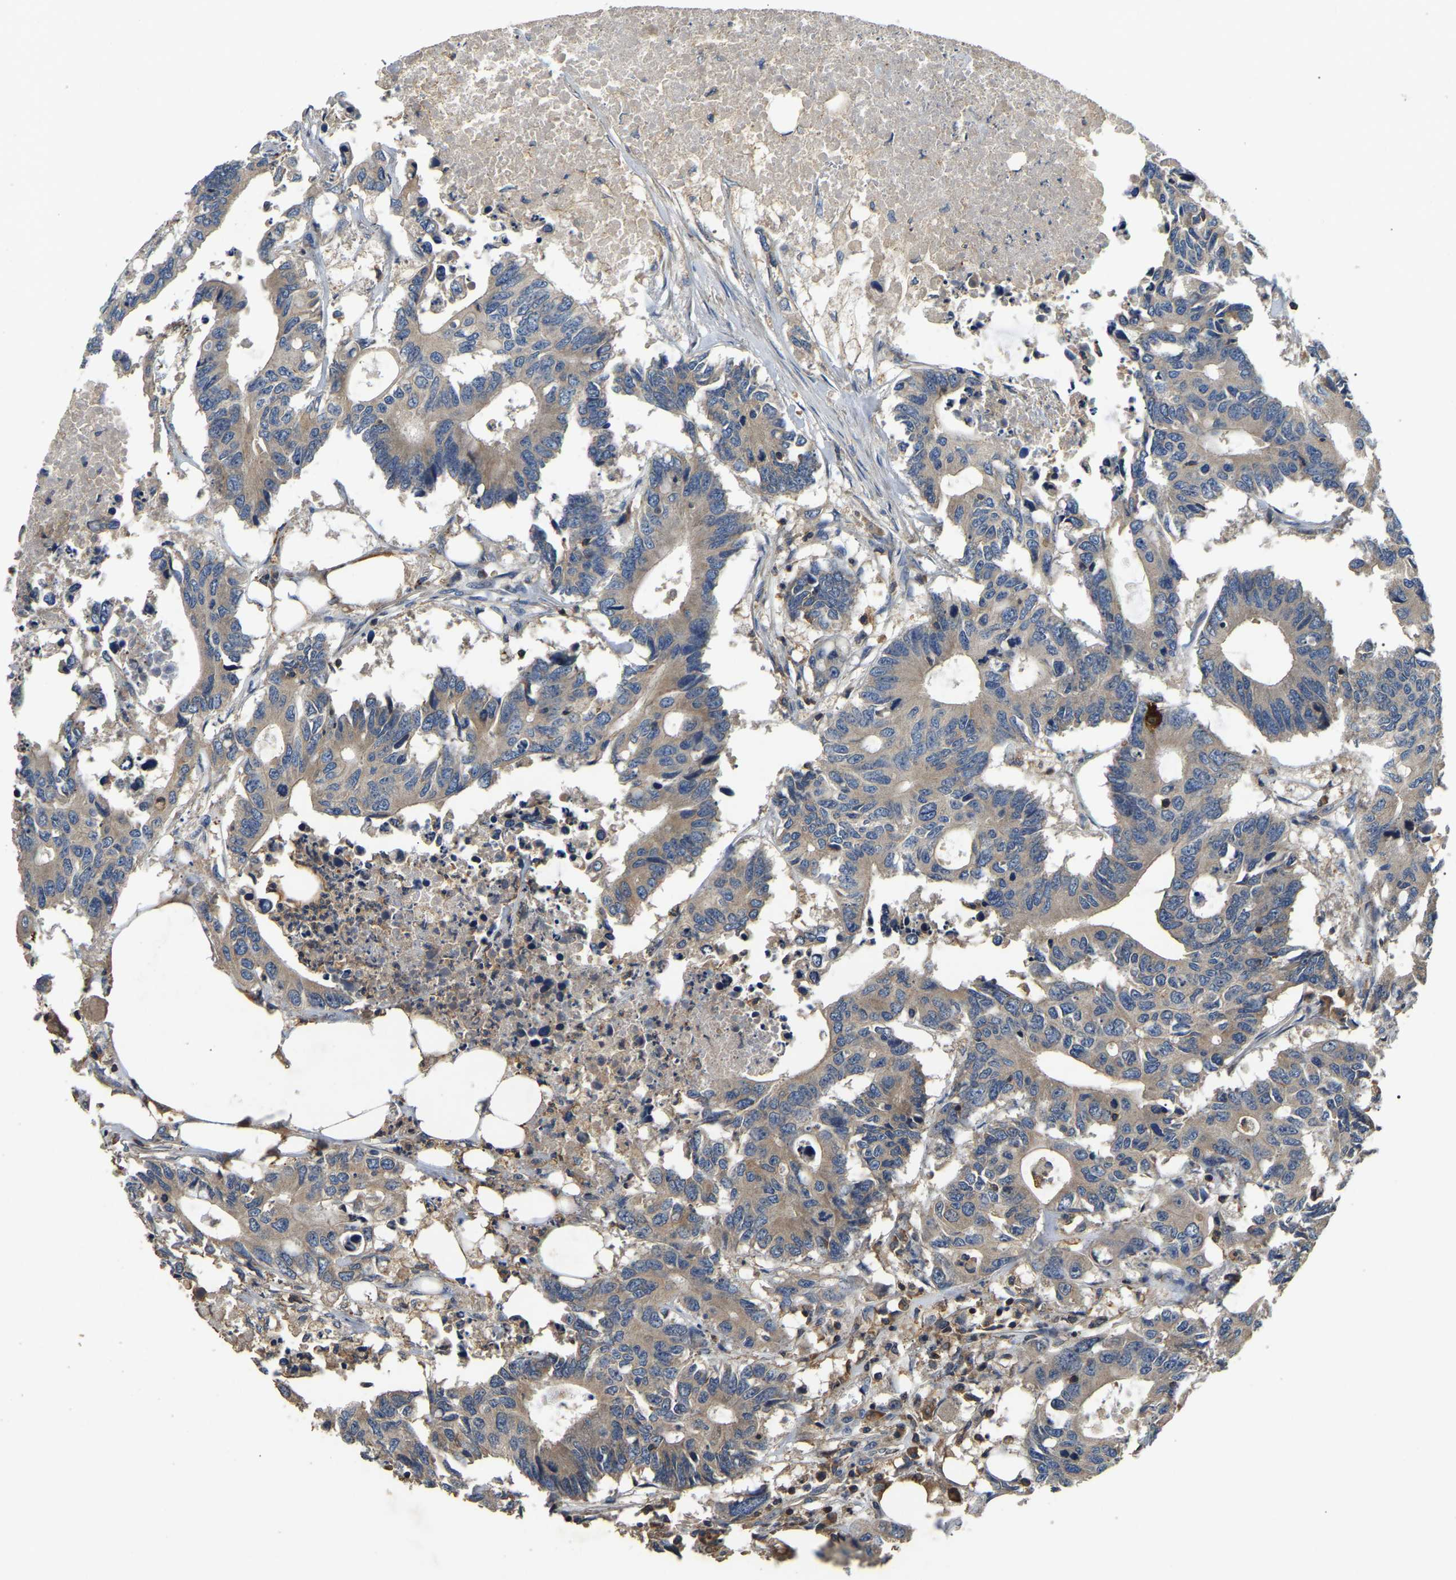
{"staining": {"intensity": "weak", "quantity": ">75%", "location": "cytoplasmic/membranous"}, "tissue": "colorectal cancer", "cell_type": "Tumor cells", "image_type": "cancer", "snomed": [{"axis": "morphology", "description": "Adenocarcinoma, NOS"}, {"axis": "topography", "description": "Colon"}], "caption": "The photomicrograph reveals staining of adenocarcinoma (colorectal), revealing weak cytoplasmic/membranous protein positivity (brown color) within tumor cells. The staining was performed using DAB (3,3'-diaminobenzidine) to visualize the protein expression in brown, while the nuclei were stained in blue with hematoxylin (Magnification: 20x).", "gene": "SMPD2", "patient": {"sex": "male", "age": 71}}